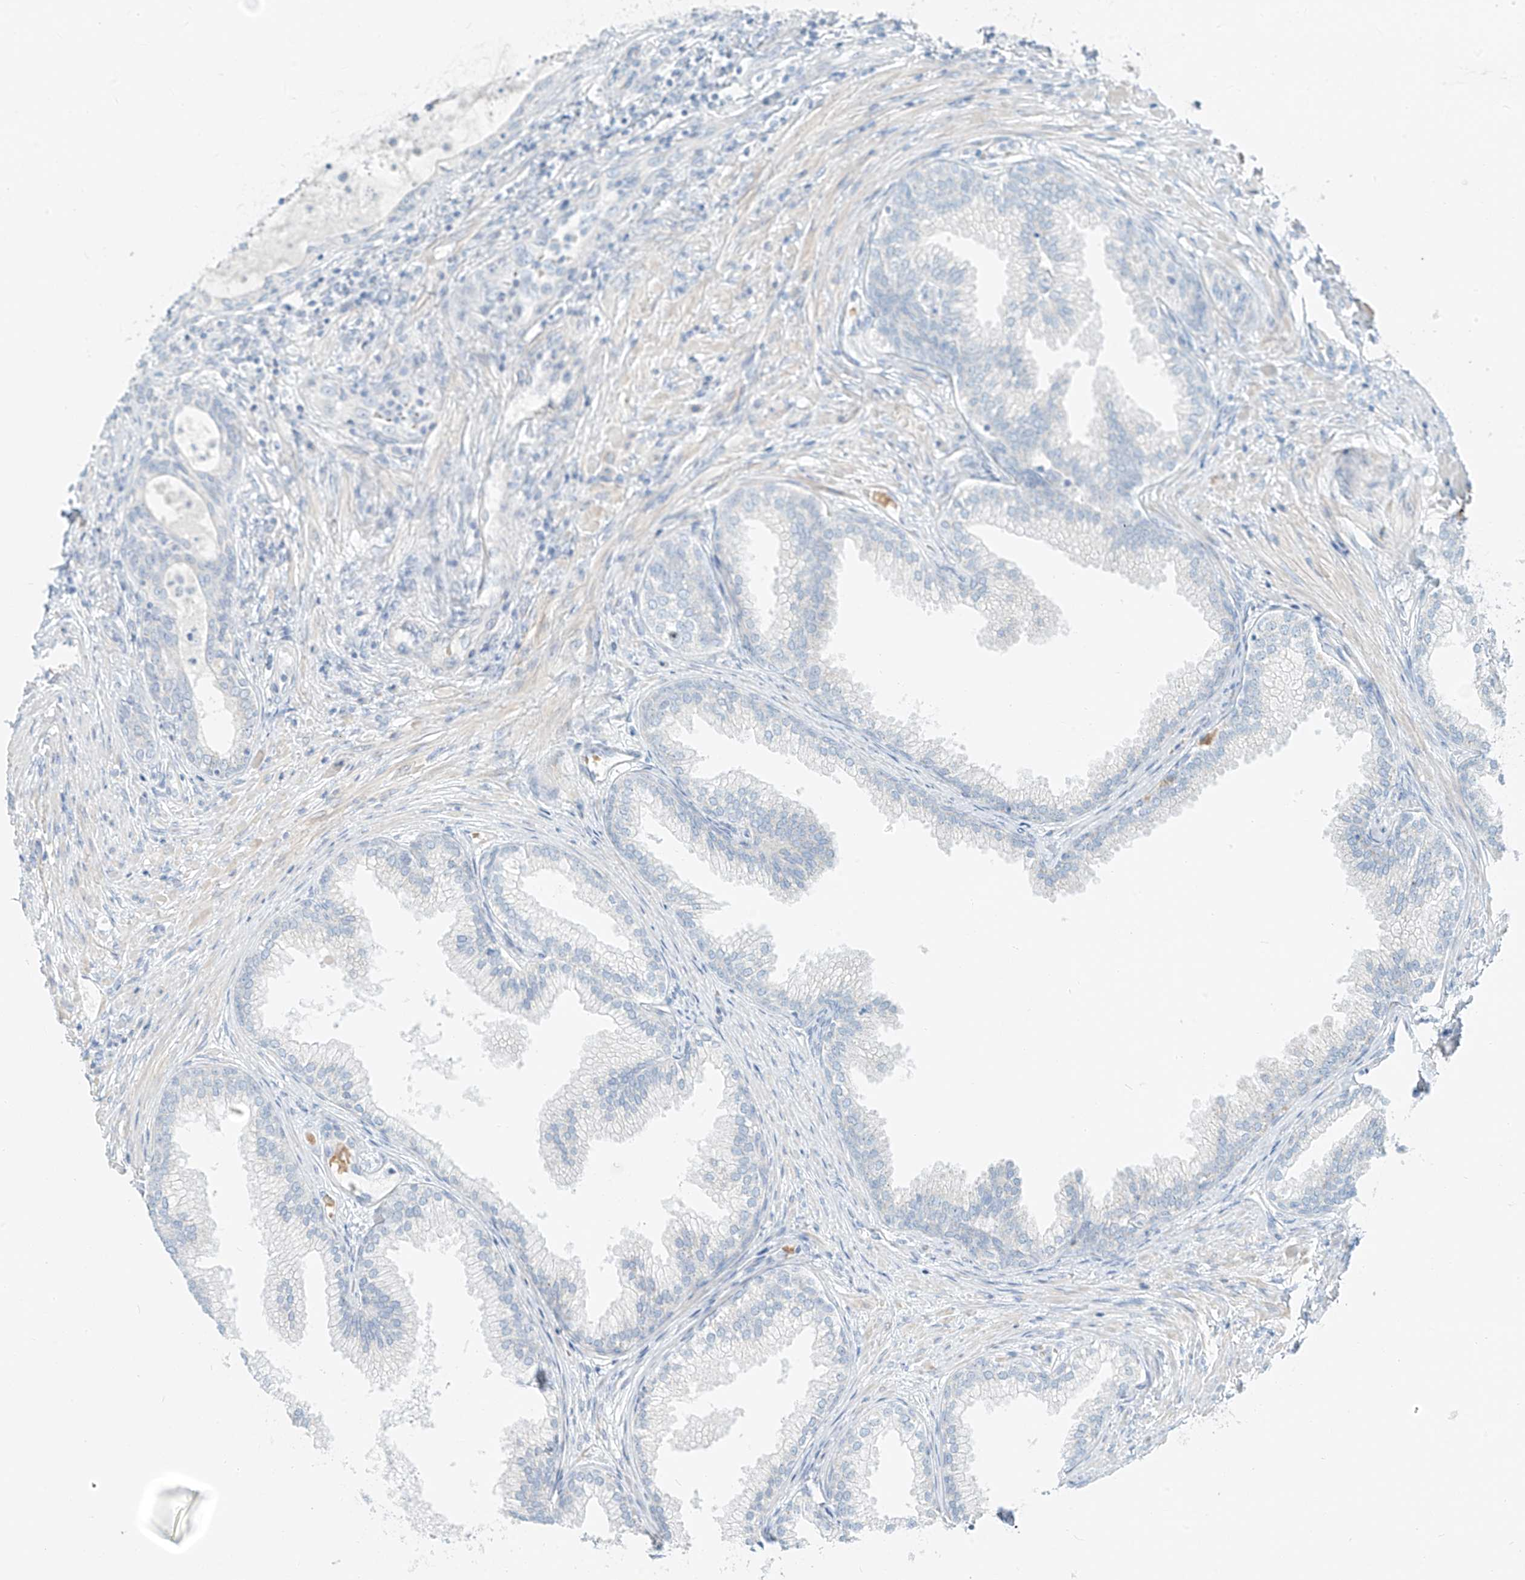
{"staining": {"intensity": "negative", "quantity": "none", "location": "none"}, "tissue": "prostate", "cell_type": "Glandular cells", "image_type": "normal", "snomed": [{"axis": "morphology", "description": "Normal tissue, NOS"}, {"axis": "topography", "description": "Prostate"}], "caption": "This is an IHC image of benign prostate. There is no staining in glandular cells.", "gene": "PGC", "patient": {"sex": "male", "age": 76}}